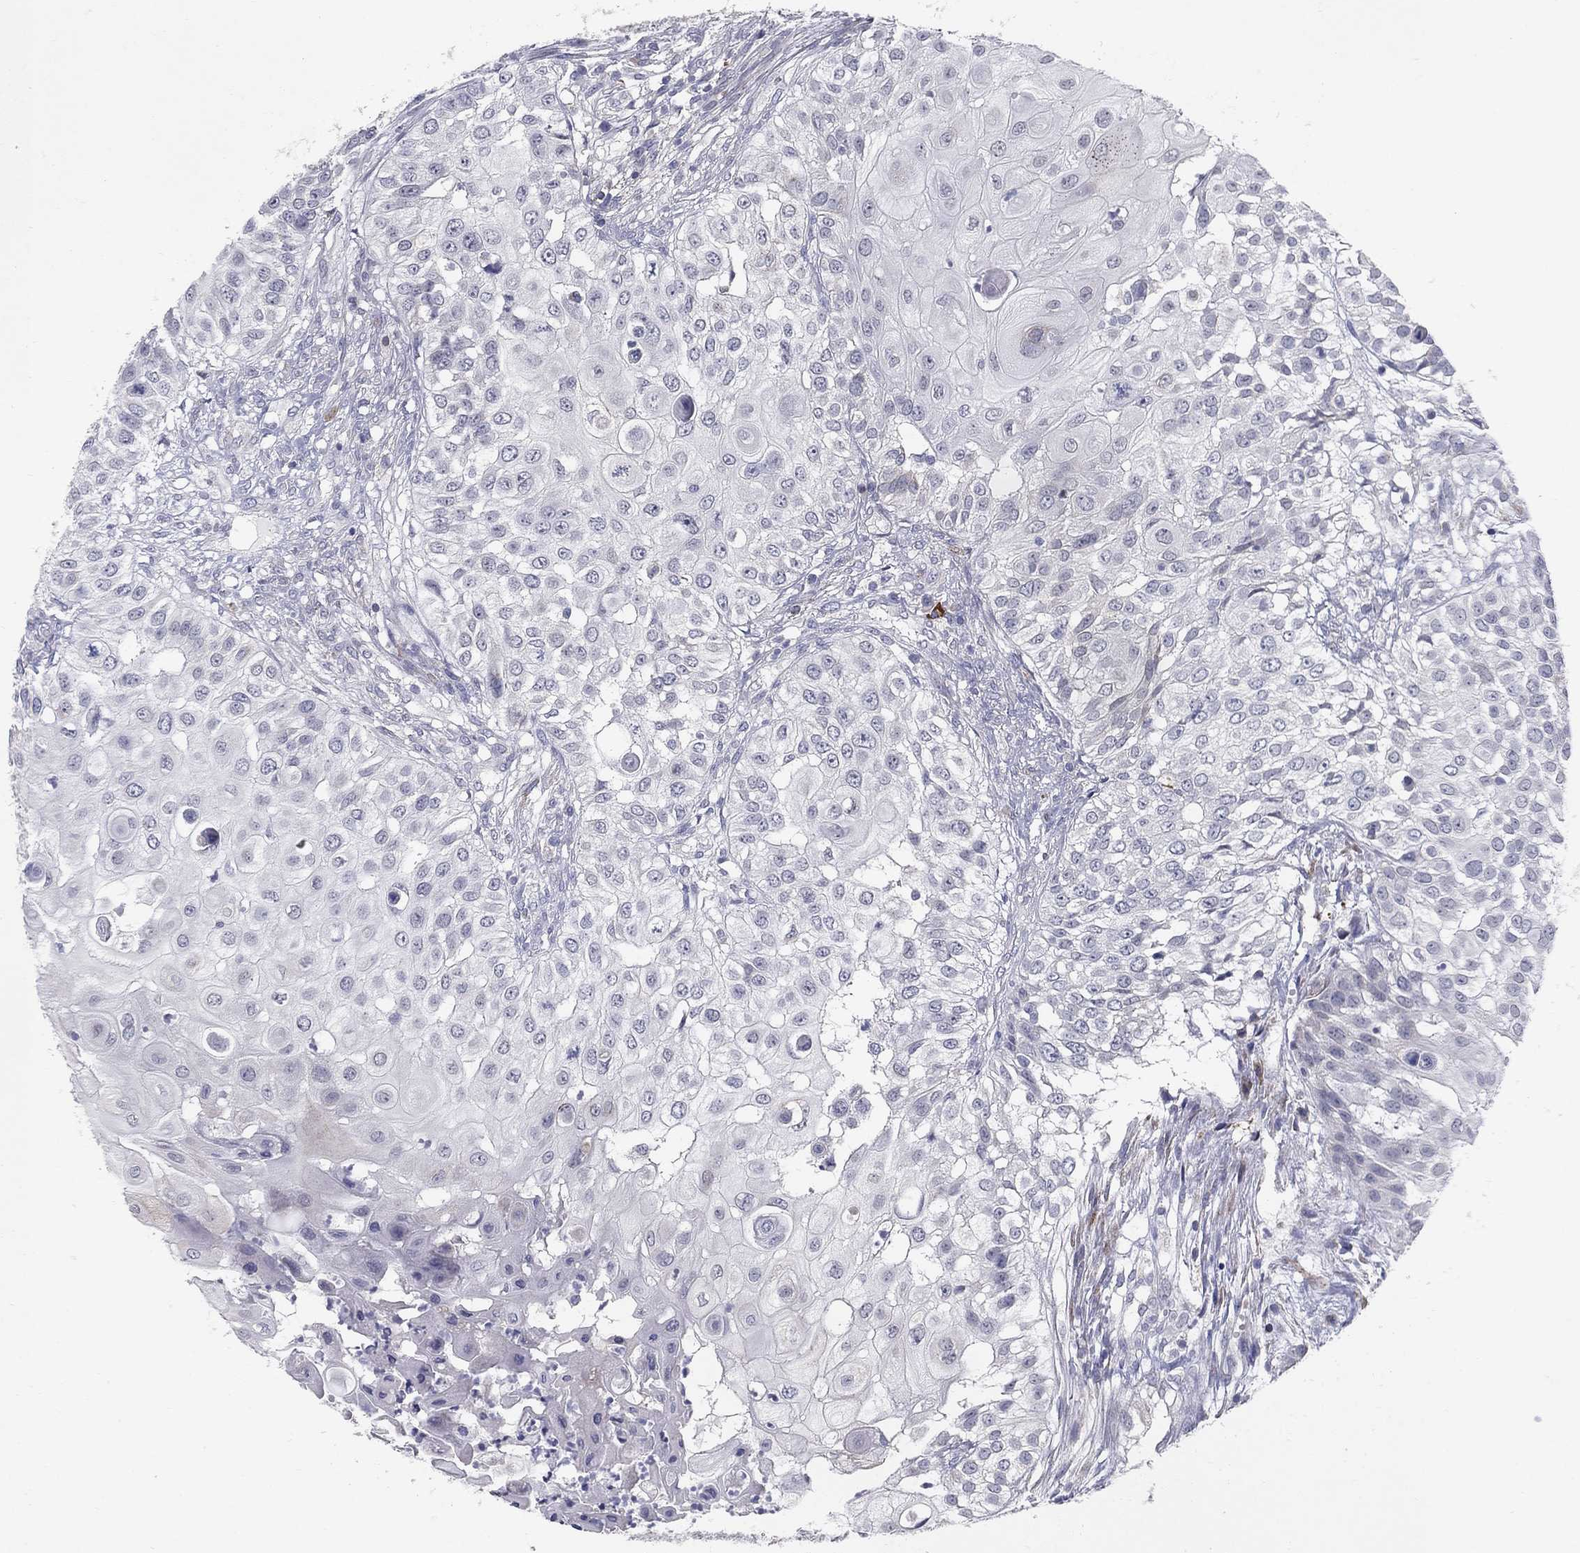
{"staining": {"intensity": "negative", "quantity": "none", "location": "none"}, "tissue": "urothelial cancer", "cell_type": "Tumor cells", "image_type": "cancer", "snomed": [{"axis": "morphology", "description": "Urothelial carcinoma, High grade"}, {"axis": "topography", "description": "Urinary bladder"}], "caption": "Tumor cells show no significant protein expression in urothelial carcinoma (high-grade).", "gene": "NTRK2", "patient": {"sex": "female", "age": 79}}